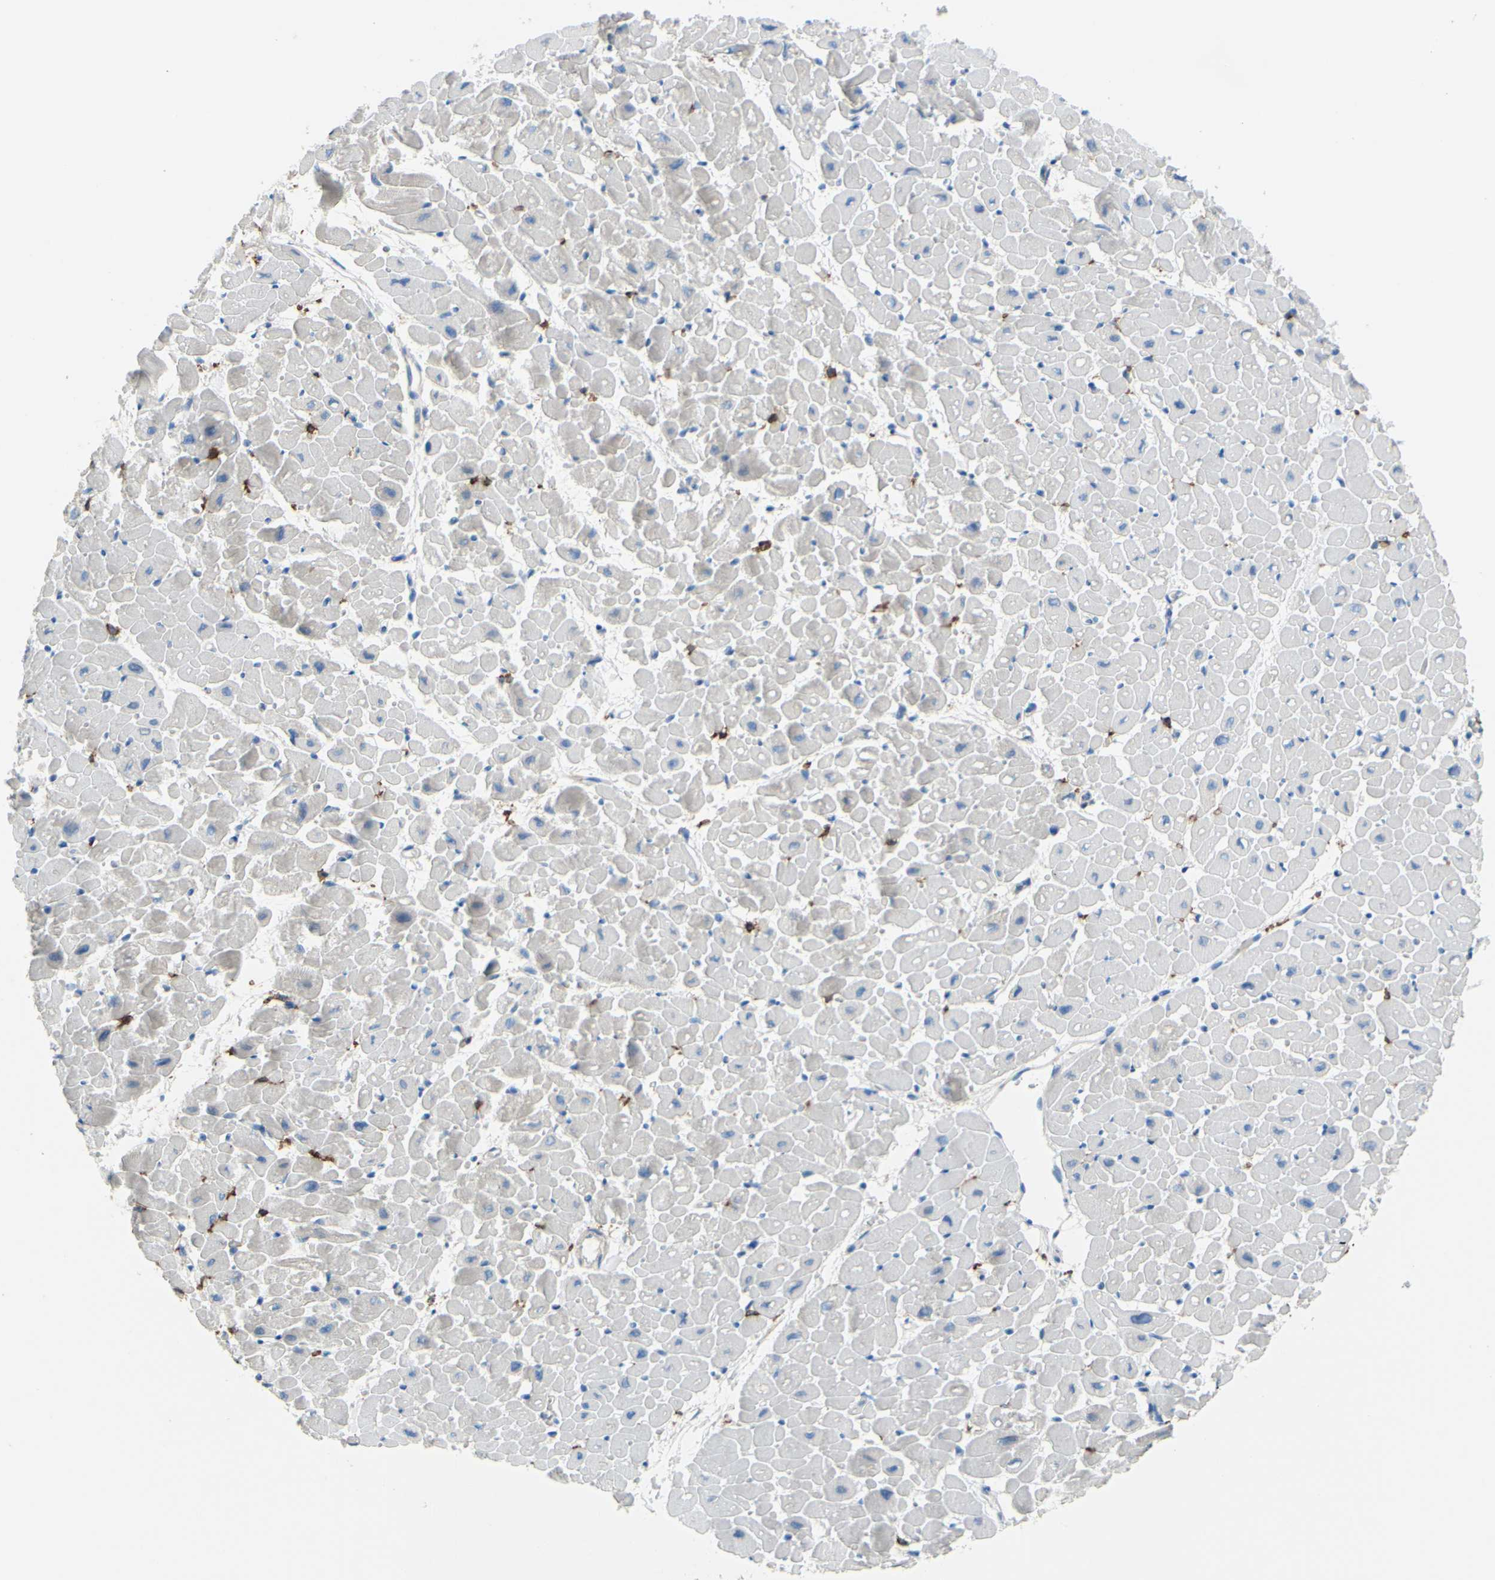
{"staining": {"intensity": "negative", "quantity": "none", "location": "none"}, "tissue": "heart muscle", "cell_type": "Cardiomyocytes", "image_type": "normal", "snomed": [{"axis": "morphology", "description": "Normal tissue, NOS"}, {"axis": "topography", "description": "Heart"}], "caption": "Immunohistochemical staining of normal human heart muscle demonstrates no significant positivity in cardiomyocytes. (Stains: DAB (3,3'-diaminobenzidine) immunohistochemistry (IHC) with hematoxylin counter stain, Microscopy: brightfield microscopy at high magnification).", "gene": "FCGR2A", "patient": {"sex": "male", "age": 45}}